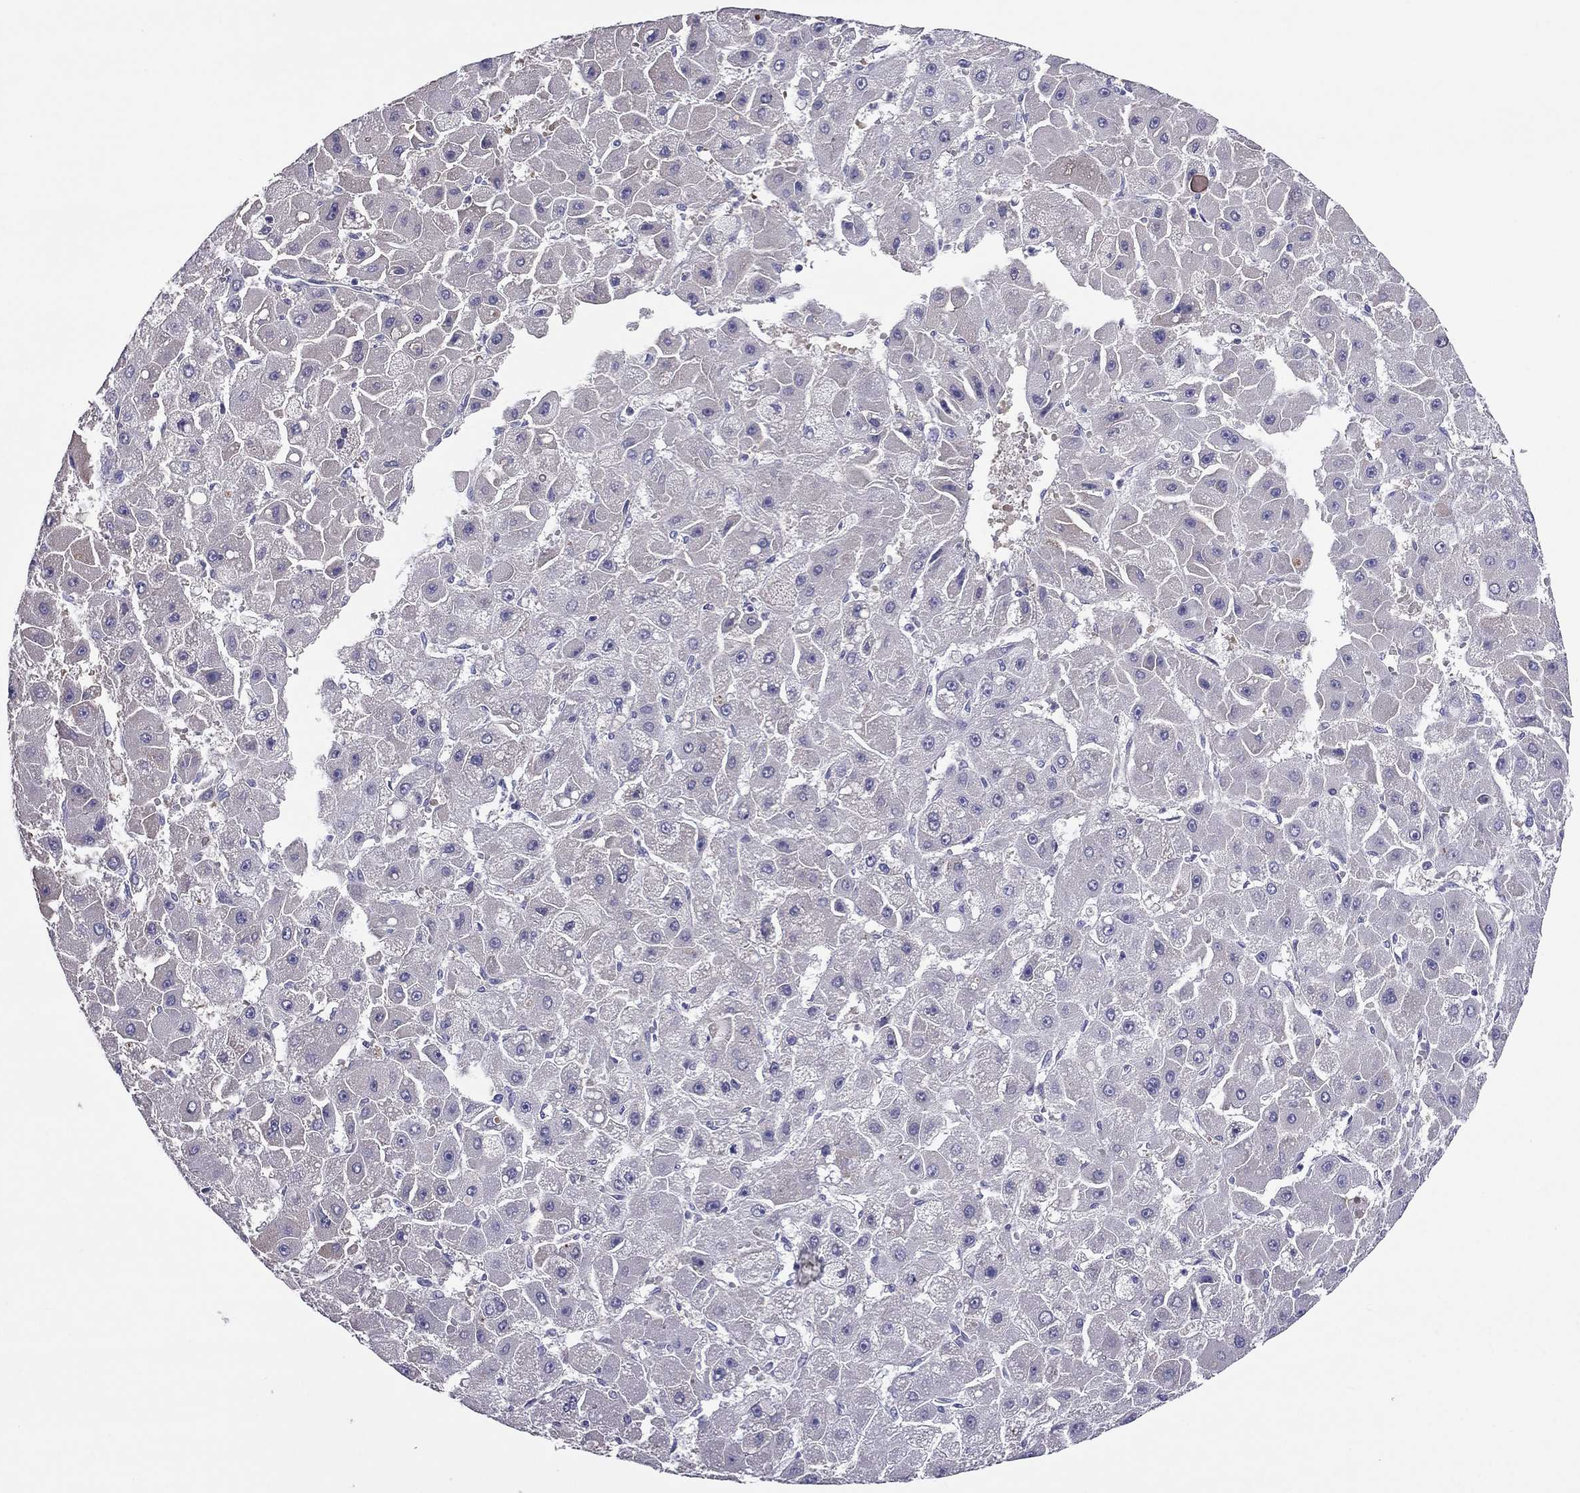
{"staining": {"intensity": "negative", "quantity": "none", "location": "none"}, "tissue": "liver cancer", "cell_type": "Tumor cells", "image_type": "cancer", "snomed": [{"axis": "morphology", "description": "Carcinoma, Hepatocellular, NOS"}, {"axis": "topography", "description": "Liver"}], "caption": "Immunohistochemical staining of liver cancer displays no significant positivity in tumor cells.", "gene": "TBC1D21", "patient": {"sex": "female", "age": 25}}